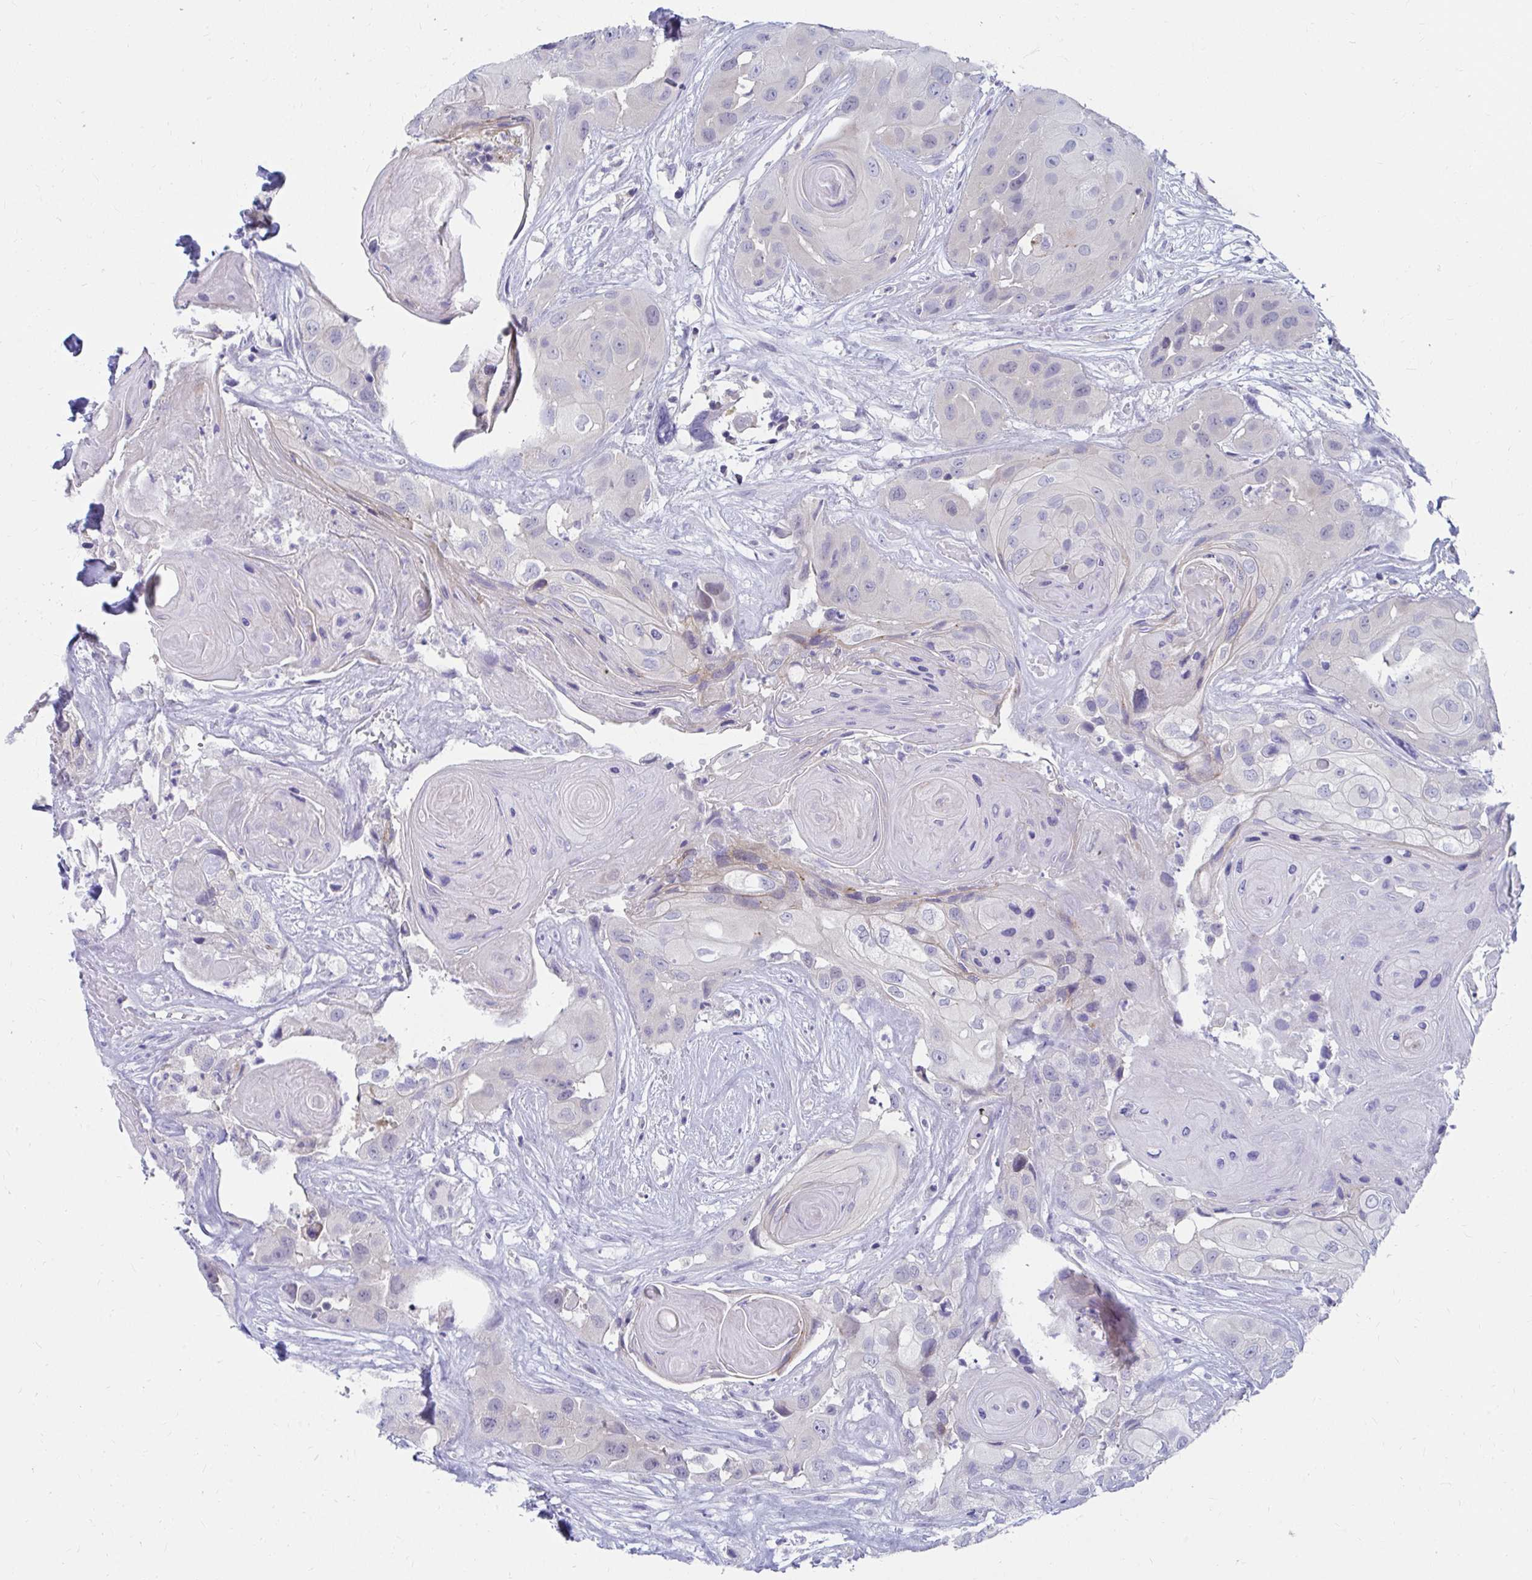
{"staining": {"intensity": "negative", "quantity": "none", "location": "none"}, "tissue": "head and neck cancer", "cell_type": "Tumor cells", "image_type": "cancer", "snomed": [{"axis": "morphology", "description": "Squamous cell carcinoma, NOS"}, {"axis": "topography", "description": "Head-Neck"}], "caption": "Human head and neck cancer (squamous cell carcinoma) stained for a protein using immunohistochemistry (IHC) shows no expression in tumor cells.", "gene": "C19orf81", "patient": {"sex": "male", "age": 83}}